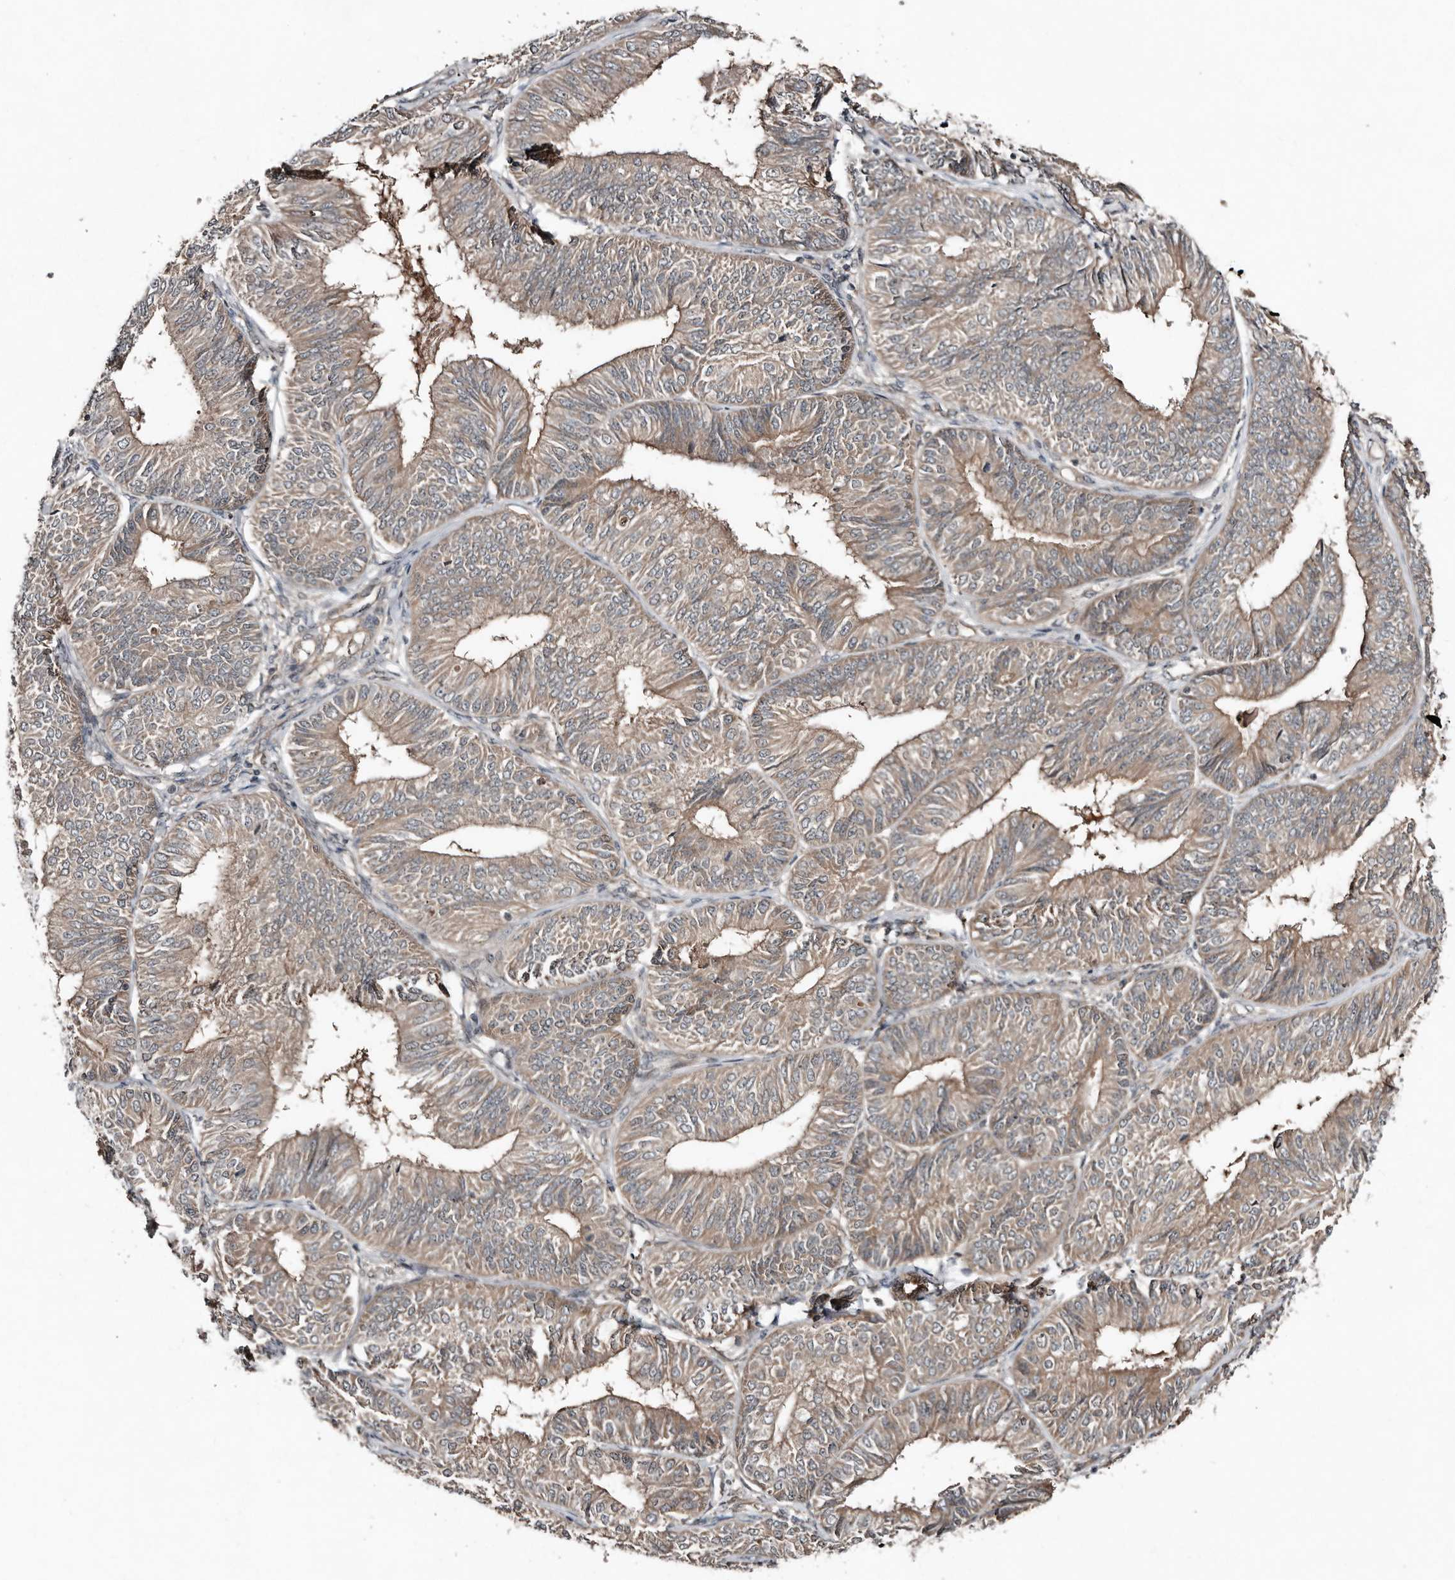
{"staining": {"intensity": "weak", "quantity": "25%-75%", "location": "cytoplasmic/membranous"}, "tissue": "endometrial cancer", "cell_type": "Tumor cells", "image_type": "cancer", "snomed": [{"axis": "morphology", "description": "Adenocarcinoma, NOS"}, {"axis": "topography", "description": "Endometrium"}], "caption": "Weak cytoplasmic/membranous expression is seen in approximately 25%-75% of tumor cells in endometrial adenocarcinoma.", "gene": "TEAD3", "patient": {"sex": "female", "age": 58}}